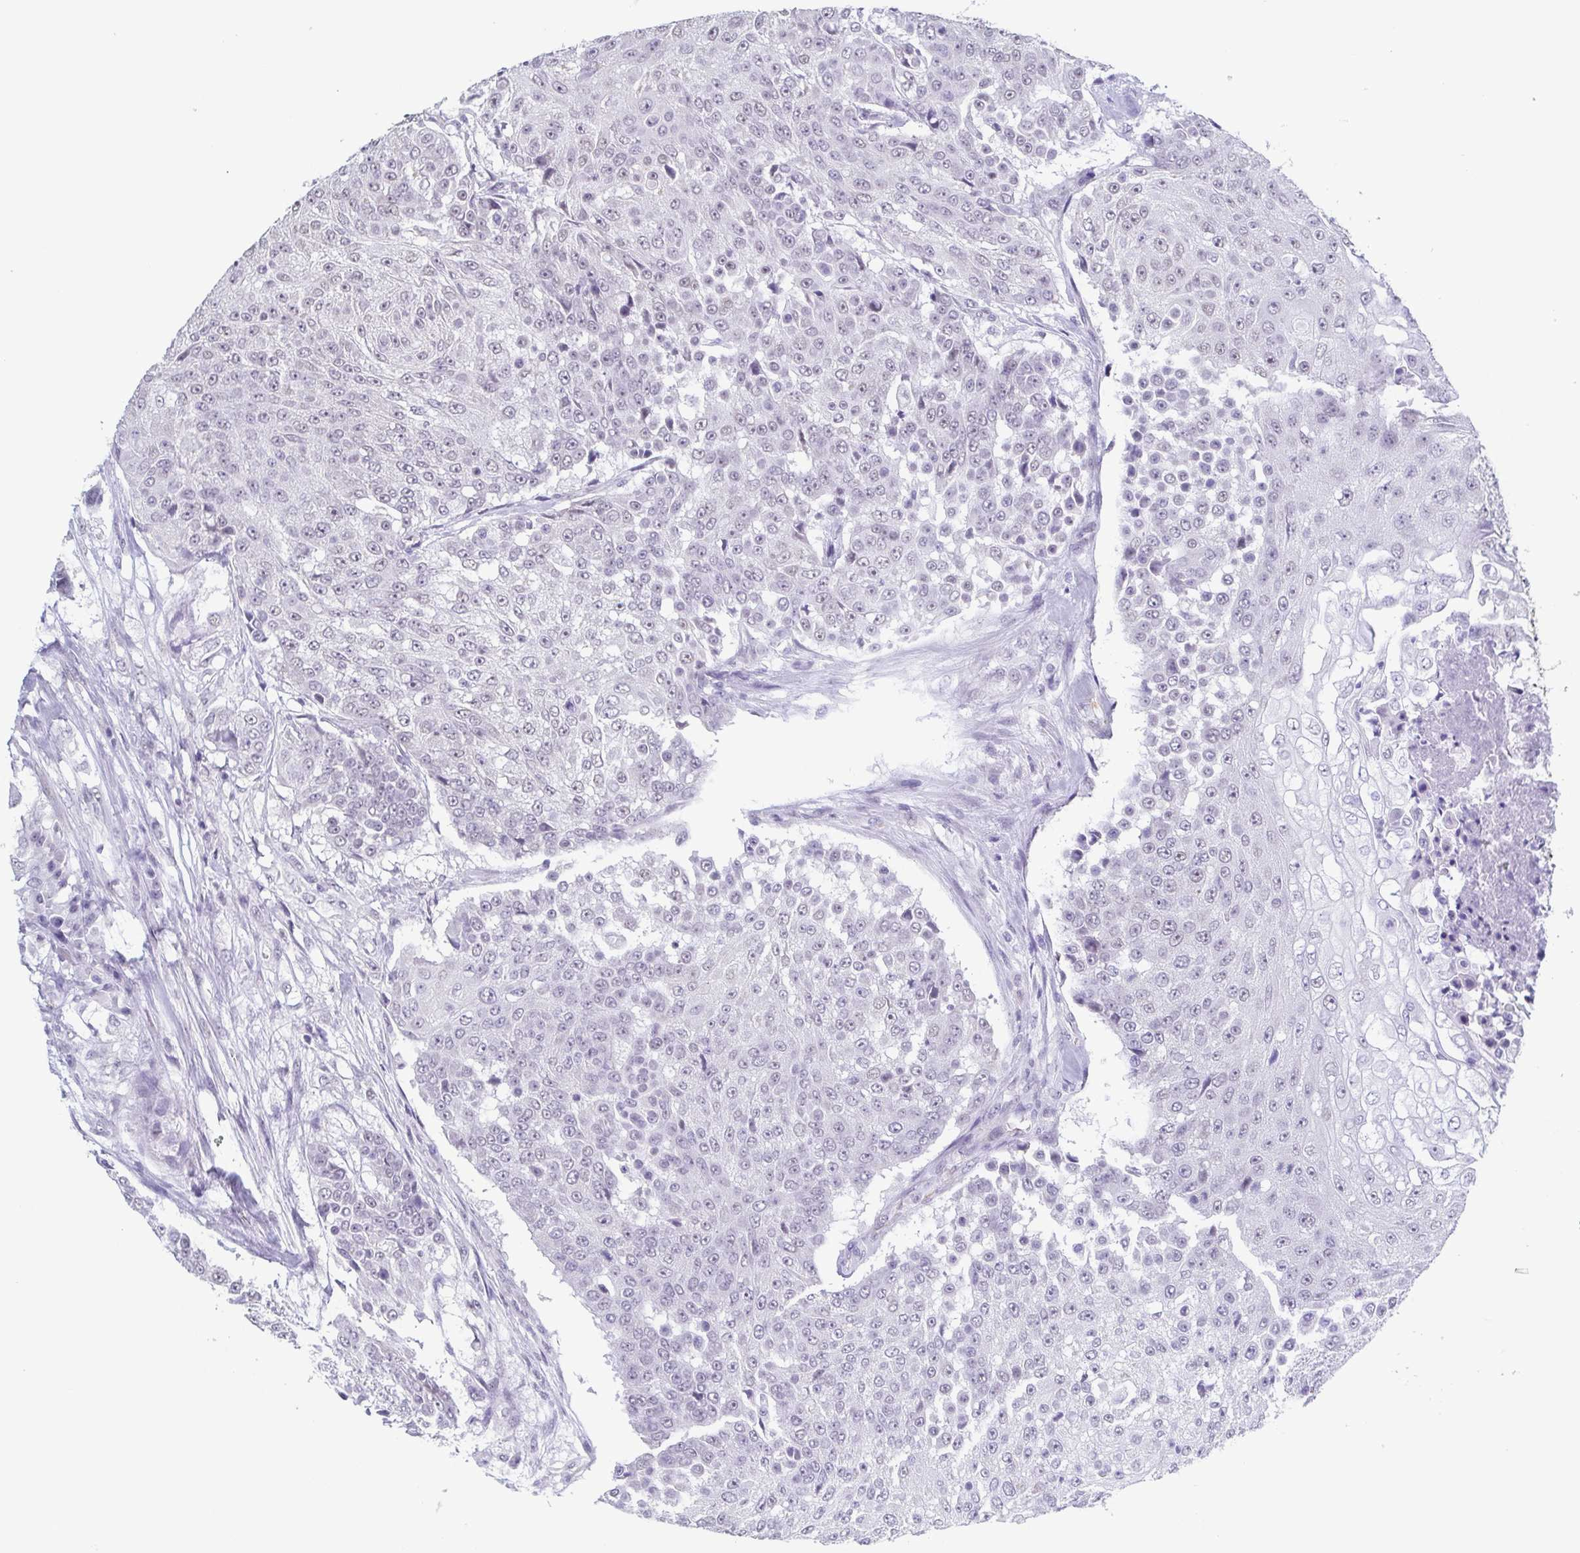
{"staining": {"intensity": "negative", "quantity": "none", "location": "none"}, "tissue": "urothelial cancer", "cell_type": "Tumor cells", "image_type": "cancer", "snomed": [{"axis": "morphology", "description": "Urothelial carcinoma, High grade"}, {"axis": "topography", "description": "Urinary bladder"}], "caption": "Immunohistochemistry (IHC) of human urothelial cancer demonstrates no expression in tumor cells.", "gene": "TMEM92", "patient": {"sex": "female", "age": 63}}